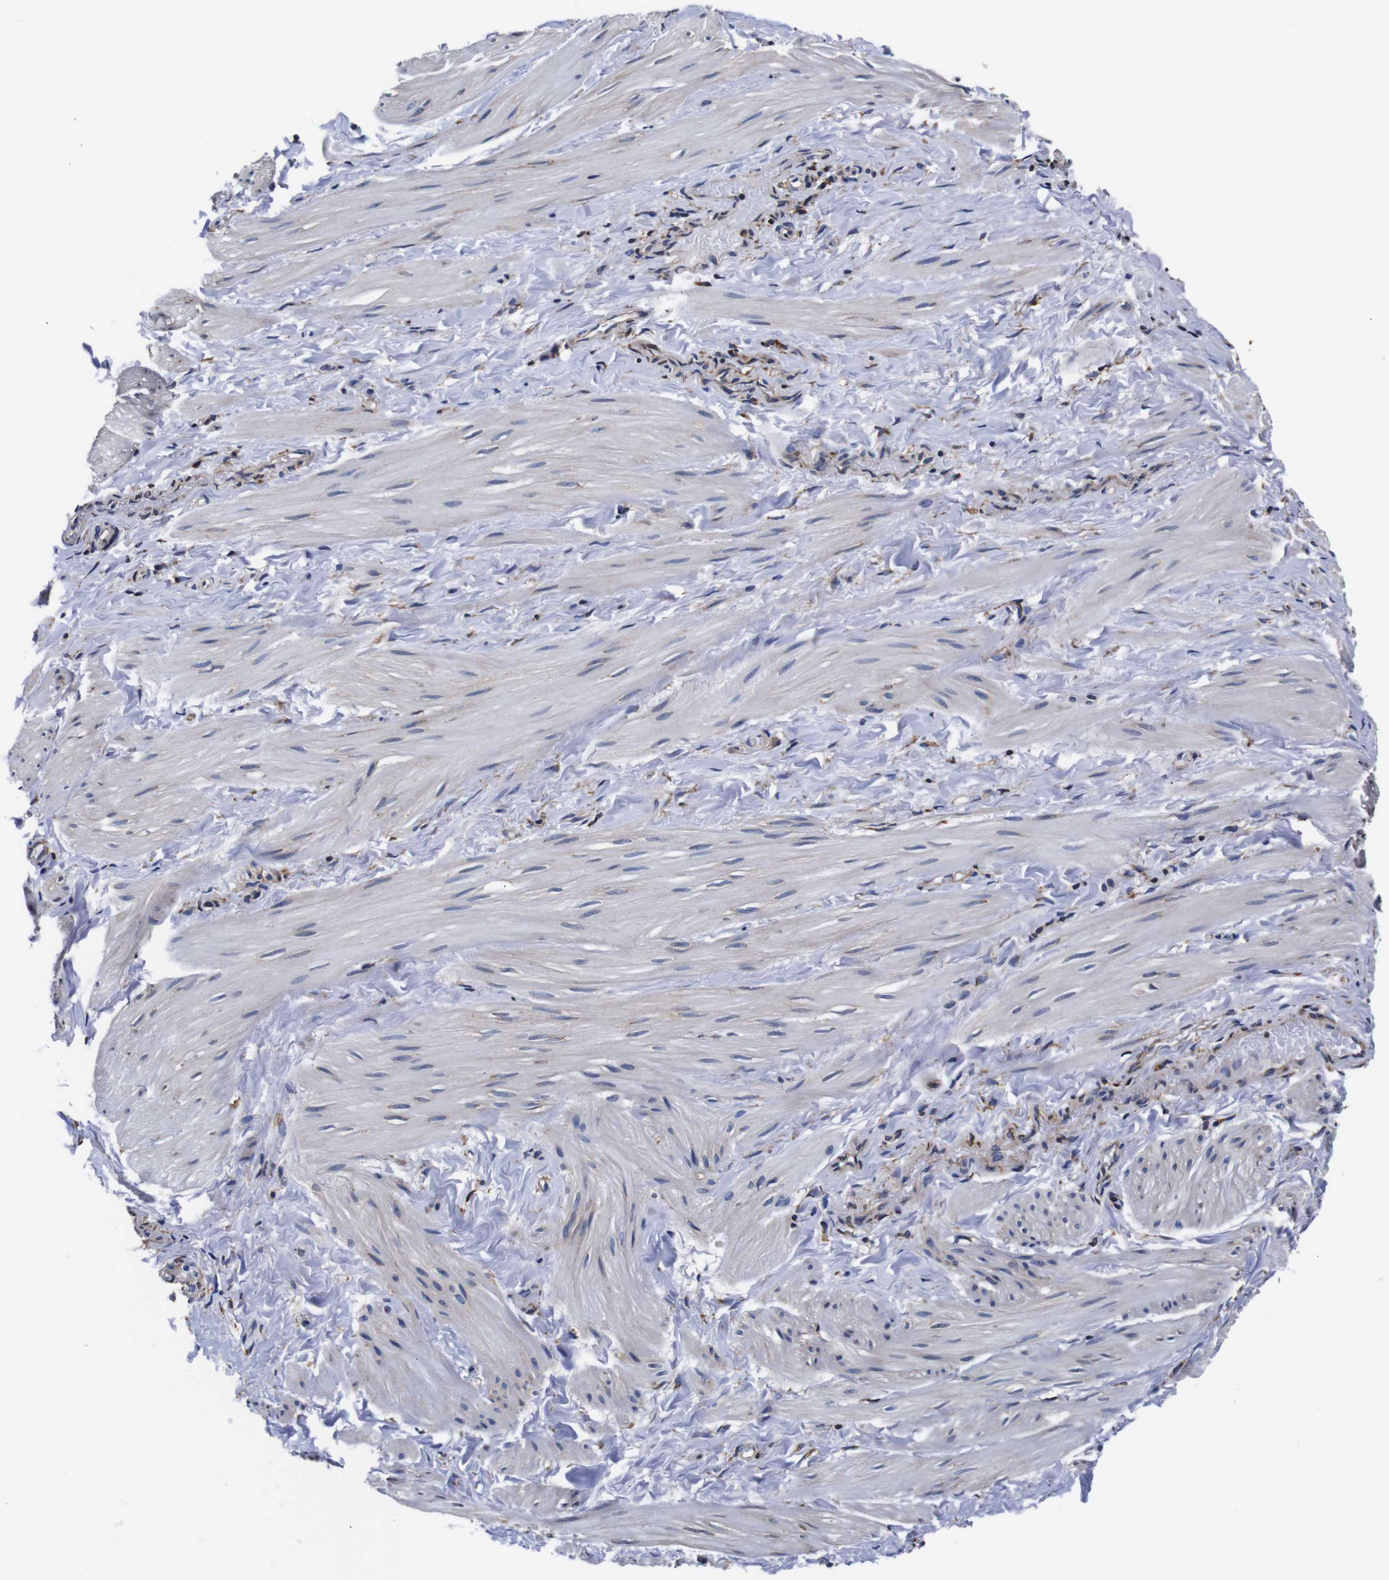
{"staining": {"intensity": "weak", "quantity": "<25%", "location": "cytoplasmic/membranous"}, "tissue": "smooth muscle", "cell_type": "Smooth muscle cells", "image_type": "normal", "snomed": [{"axis": "morphology", "description": "Normal tissue, NOS"}, {"axis": "topography", "description": "Smooth muscle"}], "caption": "Immunohistochemical staining of unremarkable smooth muscle displays no significant expression in smooth muscle cells.", "gene": "PPIB", "patient": {"sex": "male", "age": 16}}